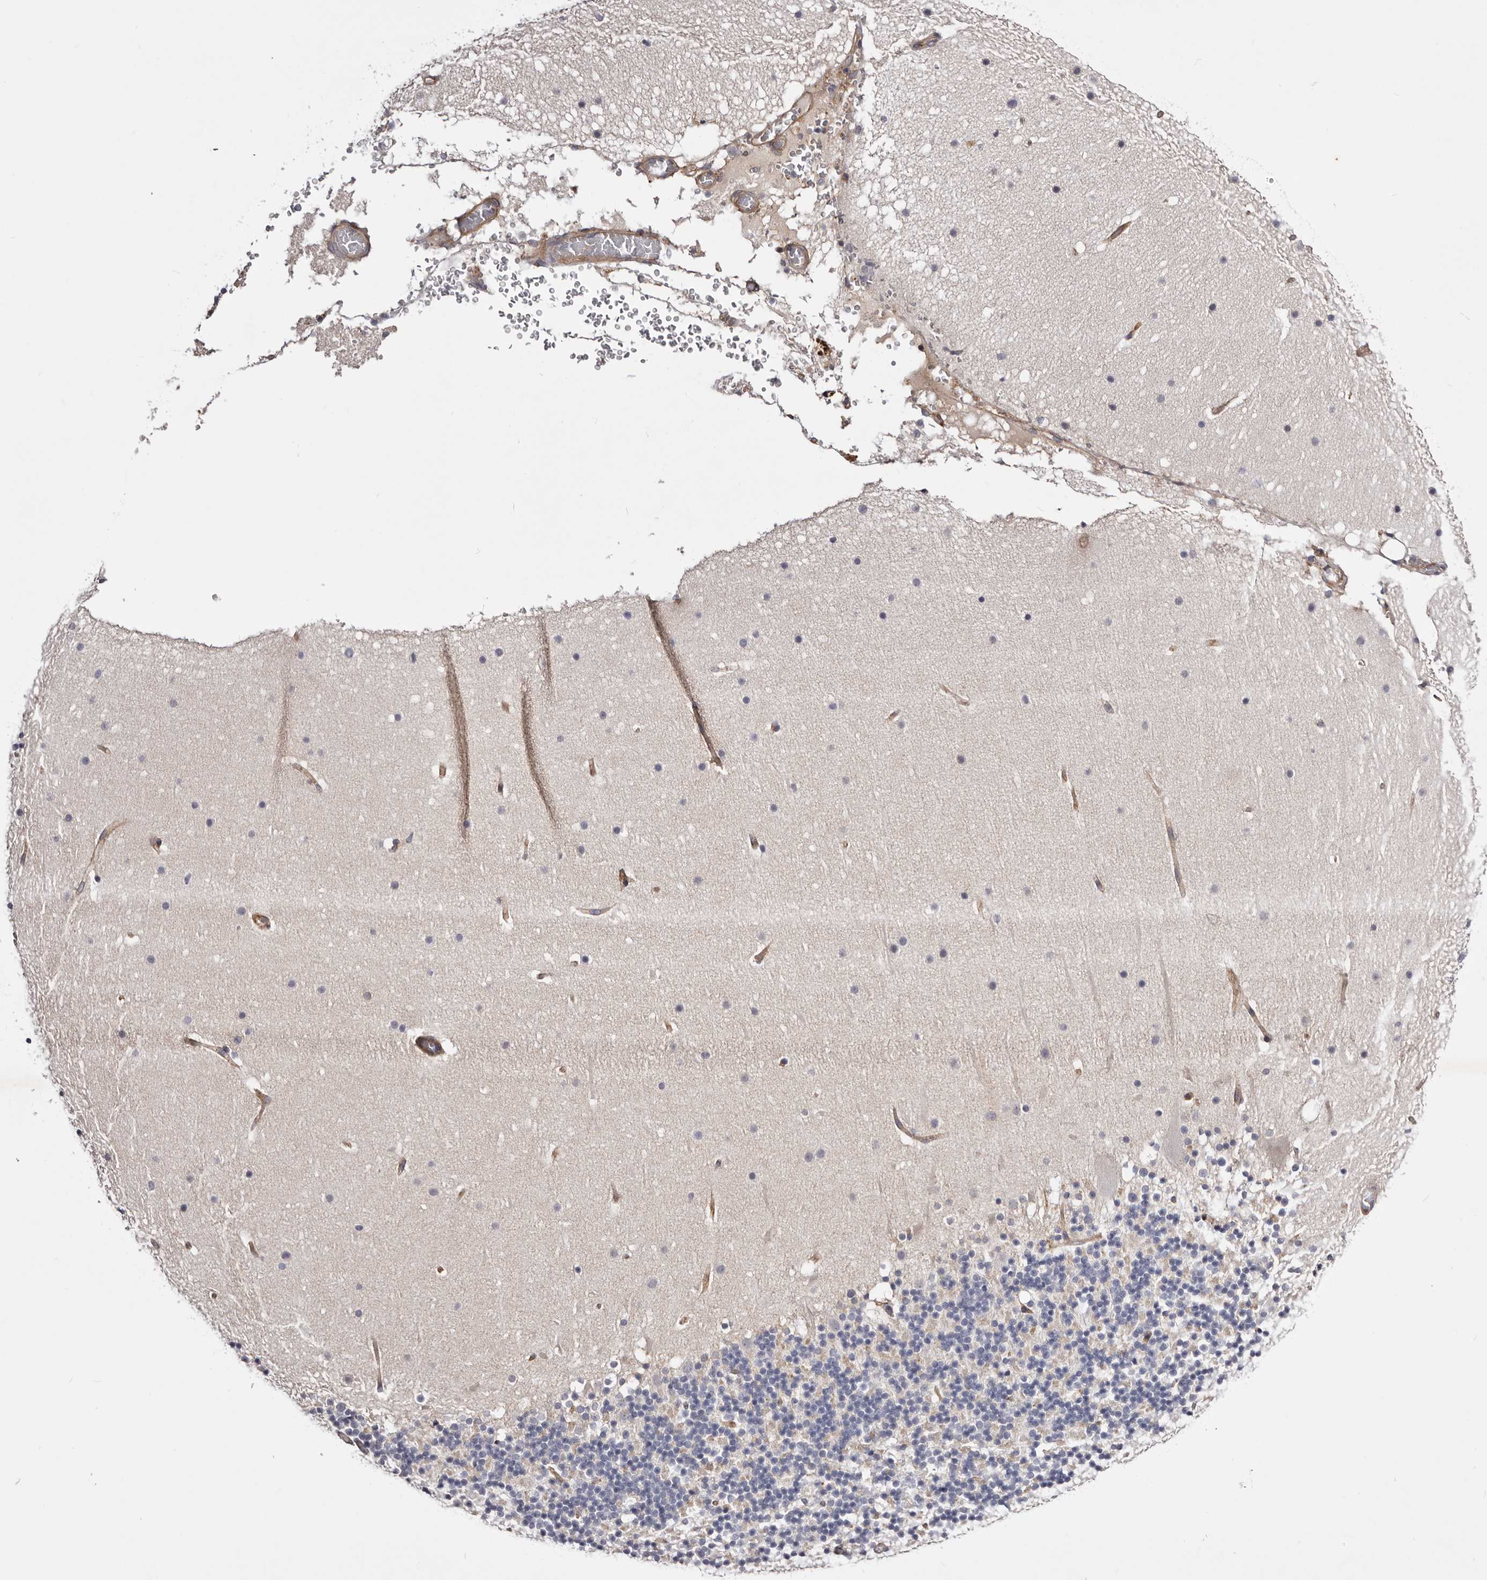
{"staining": {"intensity": "negative", "quantity": "none", "location": "none"}, "tissue": "cerebellum", "cell_type": "Cells in granular layer", "image_type": "normal", "snomed": [{"axis": "morphology", "description": "Normal tissue, NOS"}, {"axis": "topography", "description": "Cerebellum"}], "caption": "Benign cerebellum was stained to show a protein in brown. There is no significant expression in cells in granular layer. Brightfield microscopy of immunohistochemistry stained with DAB (3,3'-diaminobenzidine) (brown) and hematoxylin (blue), captured at high magnification.", "gene": "DMRT2", "patient": {"sex": "male", "age": 57}}